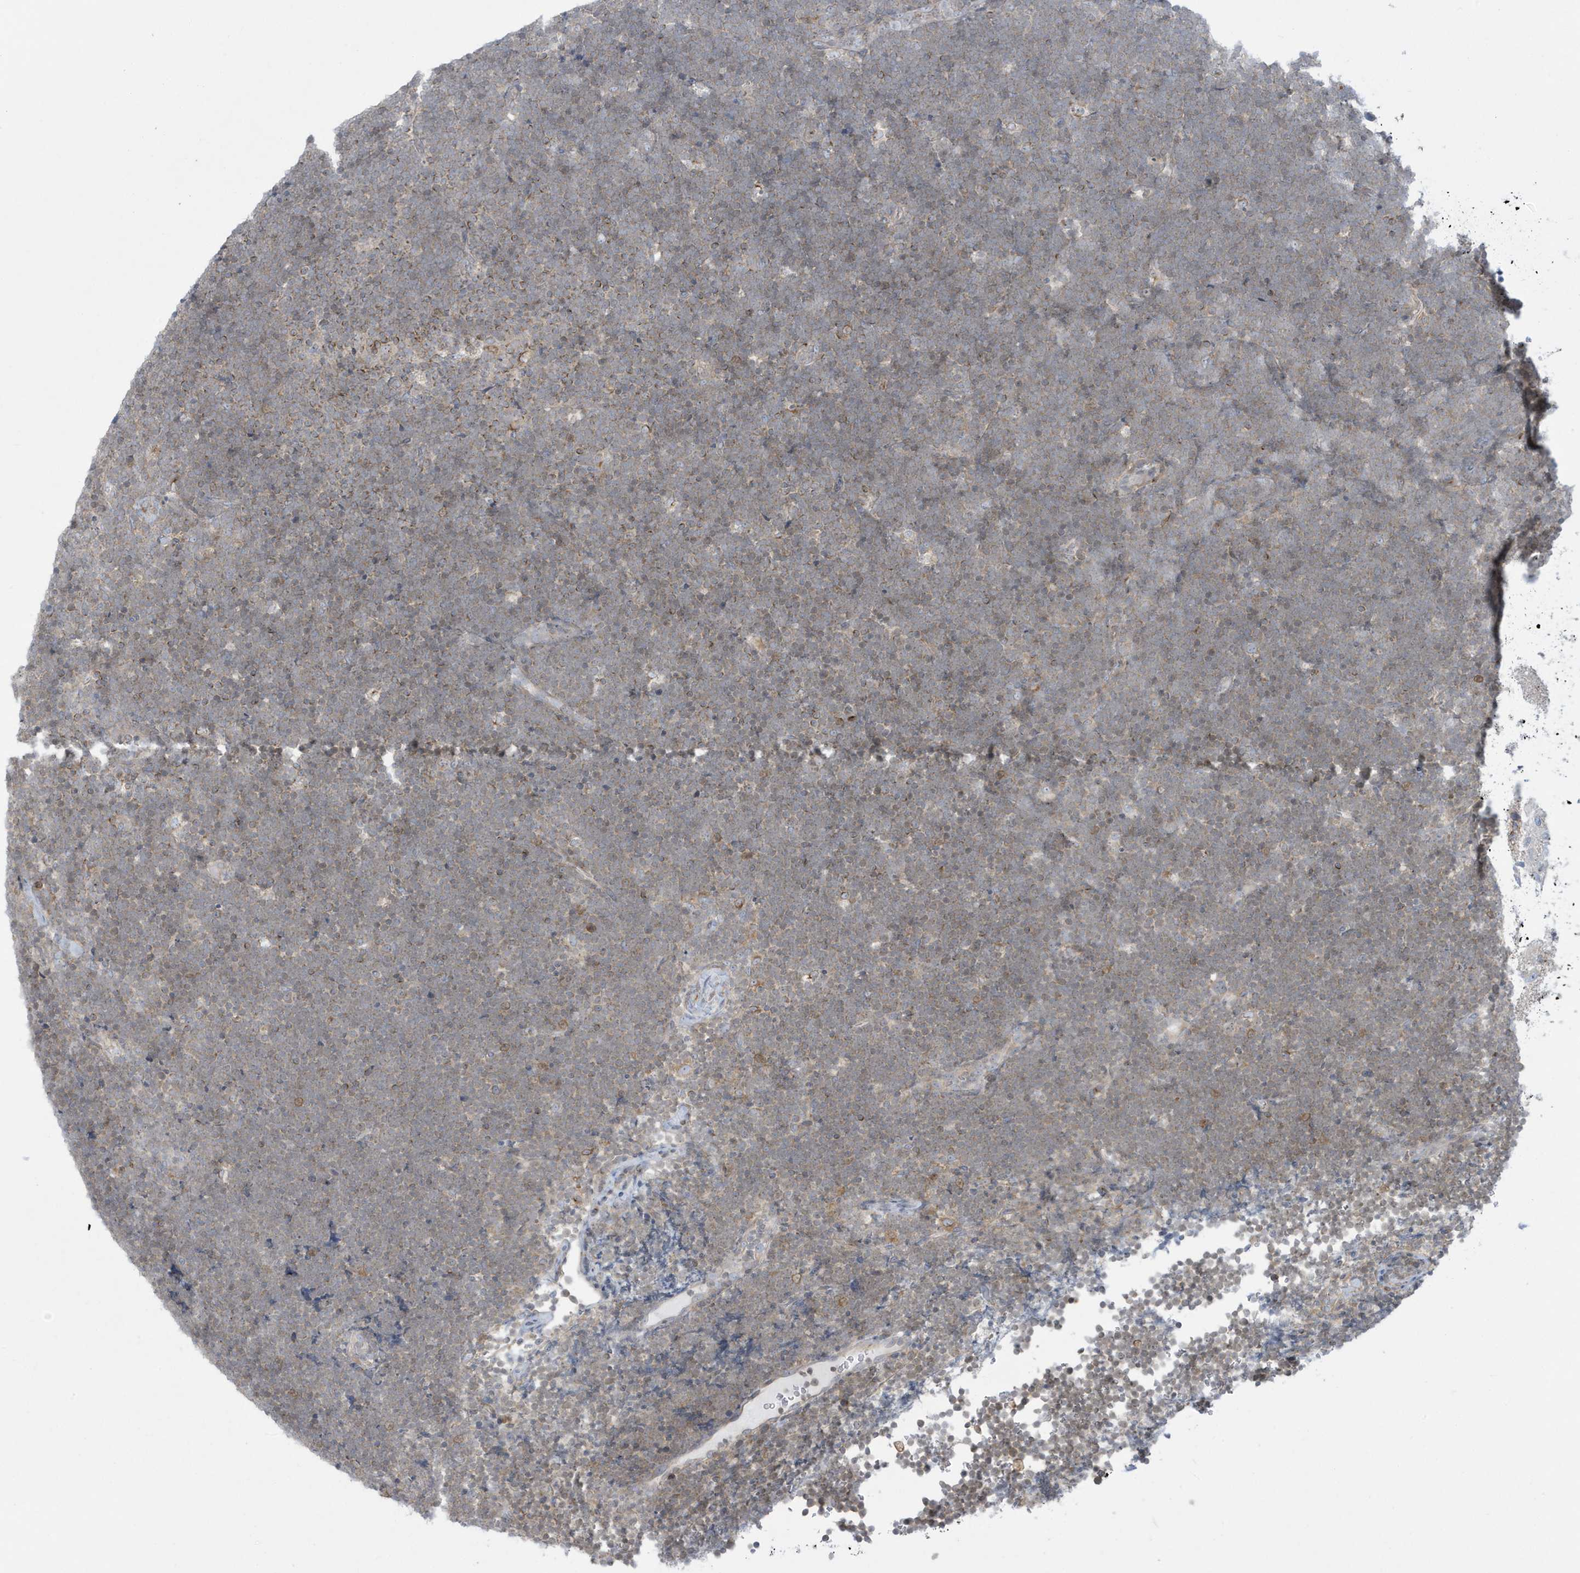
{"staining": {"intensity": "weak", "quantity": "<25%", "location": "cytoplasmic/membranous"}, "tissue": "lymphoma", "cell_type": "Tumor cells", "image_type": "cancer", "snomed": [{"axis": "morphology", "description": "Malignant lymphoma, non-Hodgkin's type, High grade"}, {"axis": "topography", "description": "Lymph node"}], "caption": "A photomicrograph of high-grade malignant lymphoma, non-Hodgkin's type stained for a protein exhibits no brown staining in tumor cells. (Immunohistochemistry (ihc), brightfield microscopy, high magnification).", "gene": "SLAMF9", "patient": {"sex": "male", "age": 13}}